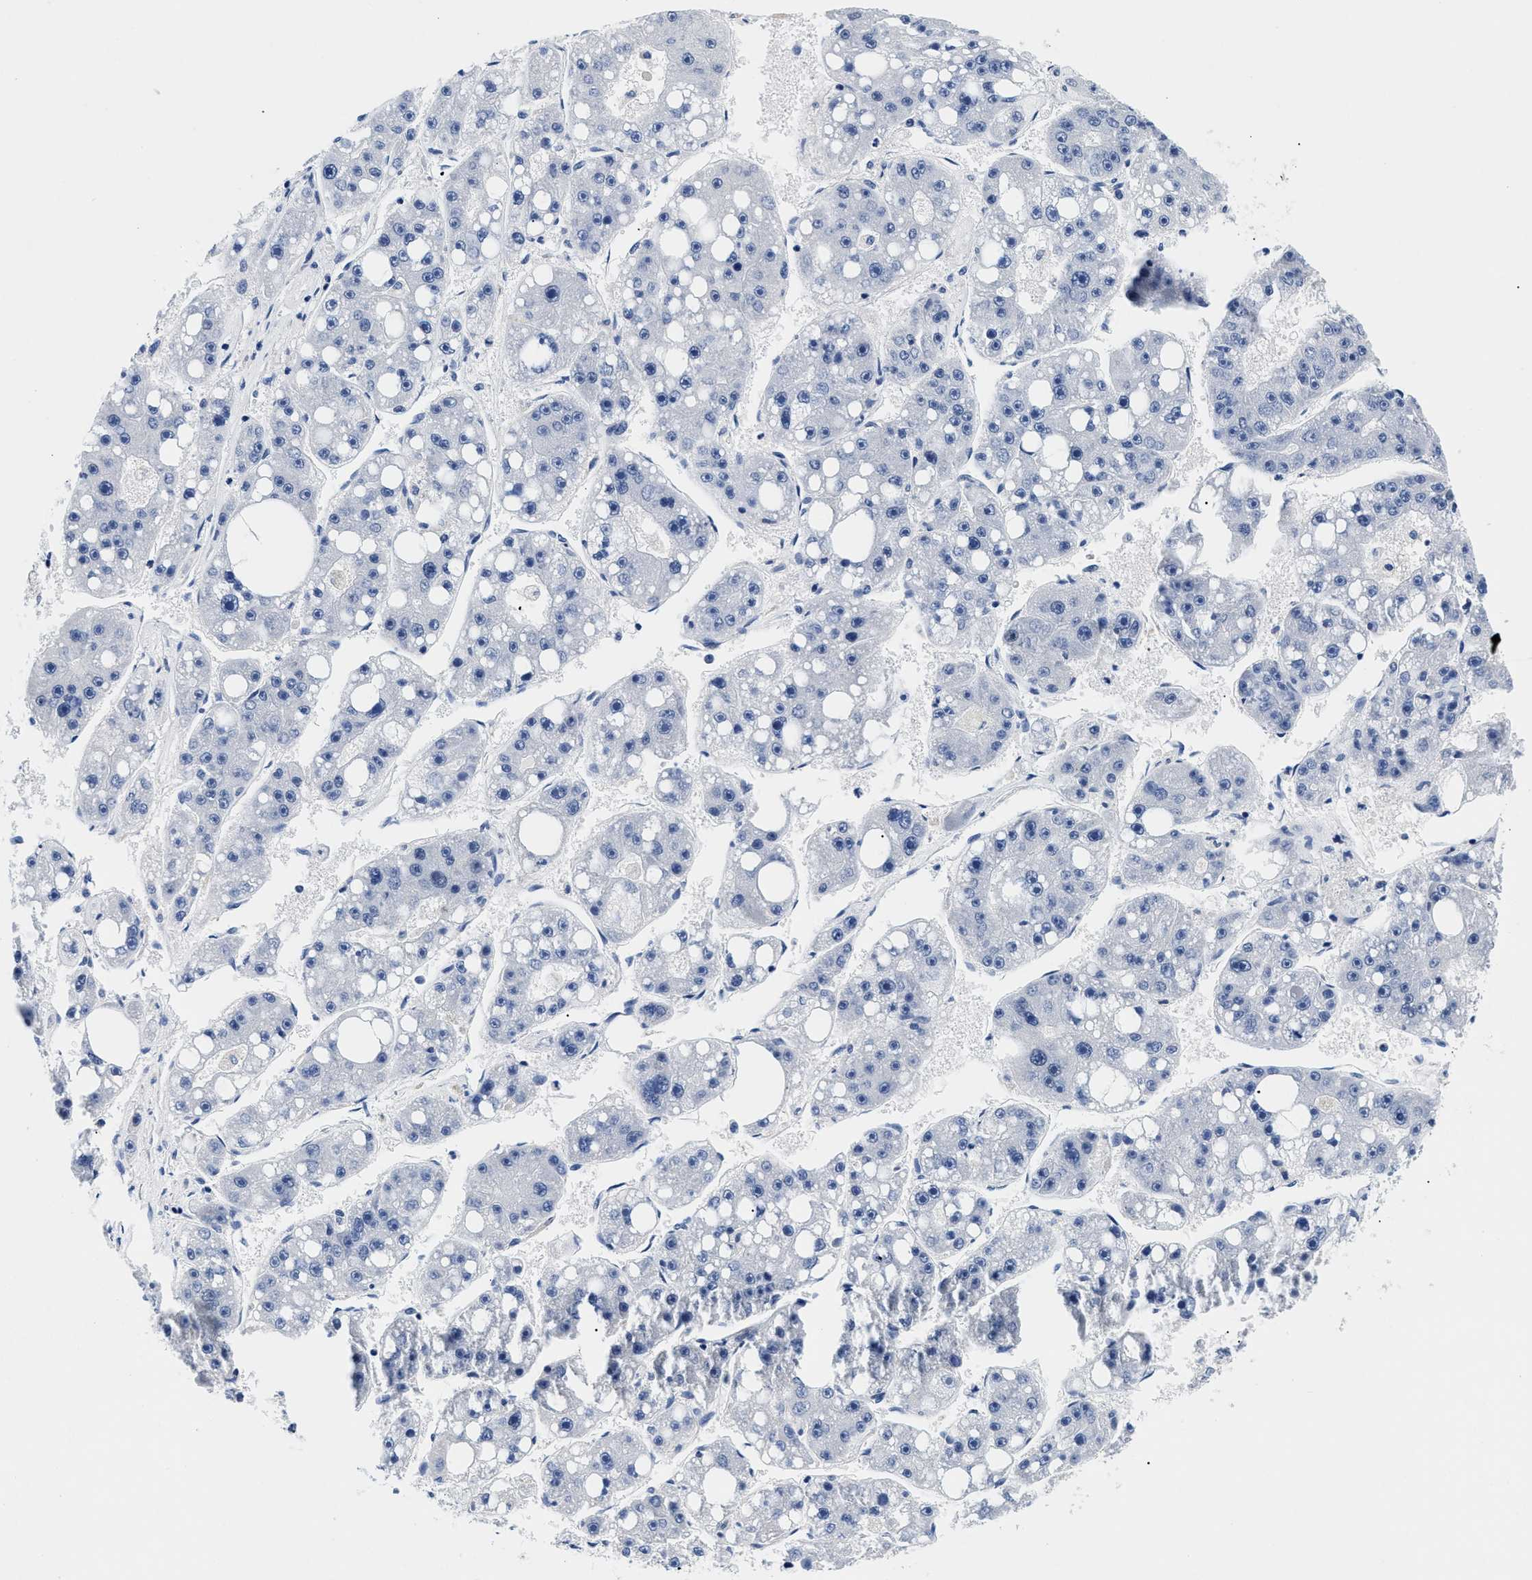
{"staining": {"intensity": "negative", "quantity": "none", "location": "none"}, "tissue": "liver cancer", "cell_type": "Tumor cells", "image_type": "cancer", "snomed": [{"axis": "morphology", "description": "Carcinoma, Hepatocellular, NOS"}, {"axis": "topography", "description": "Liver"}], "caption": "This is an IHC photomicrograph of liver cancer. There is no expression in tumor cells.", "gene": "MEA1", "patient": {"sex": "female", "age": 61}}